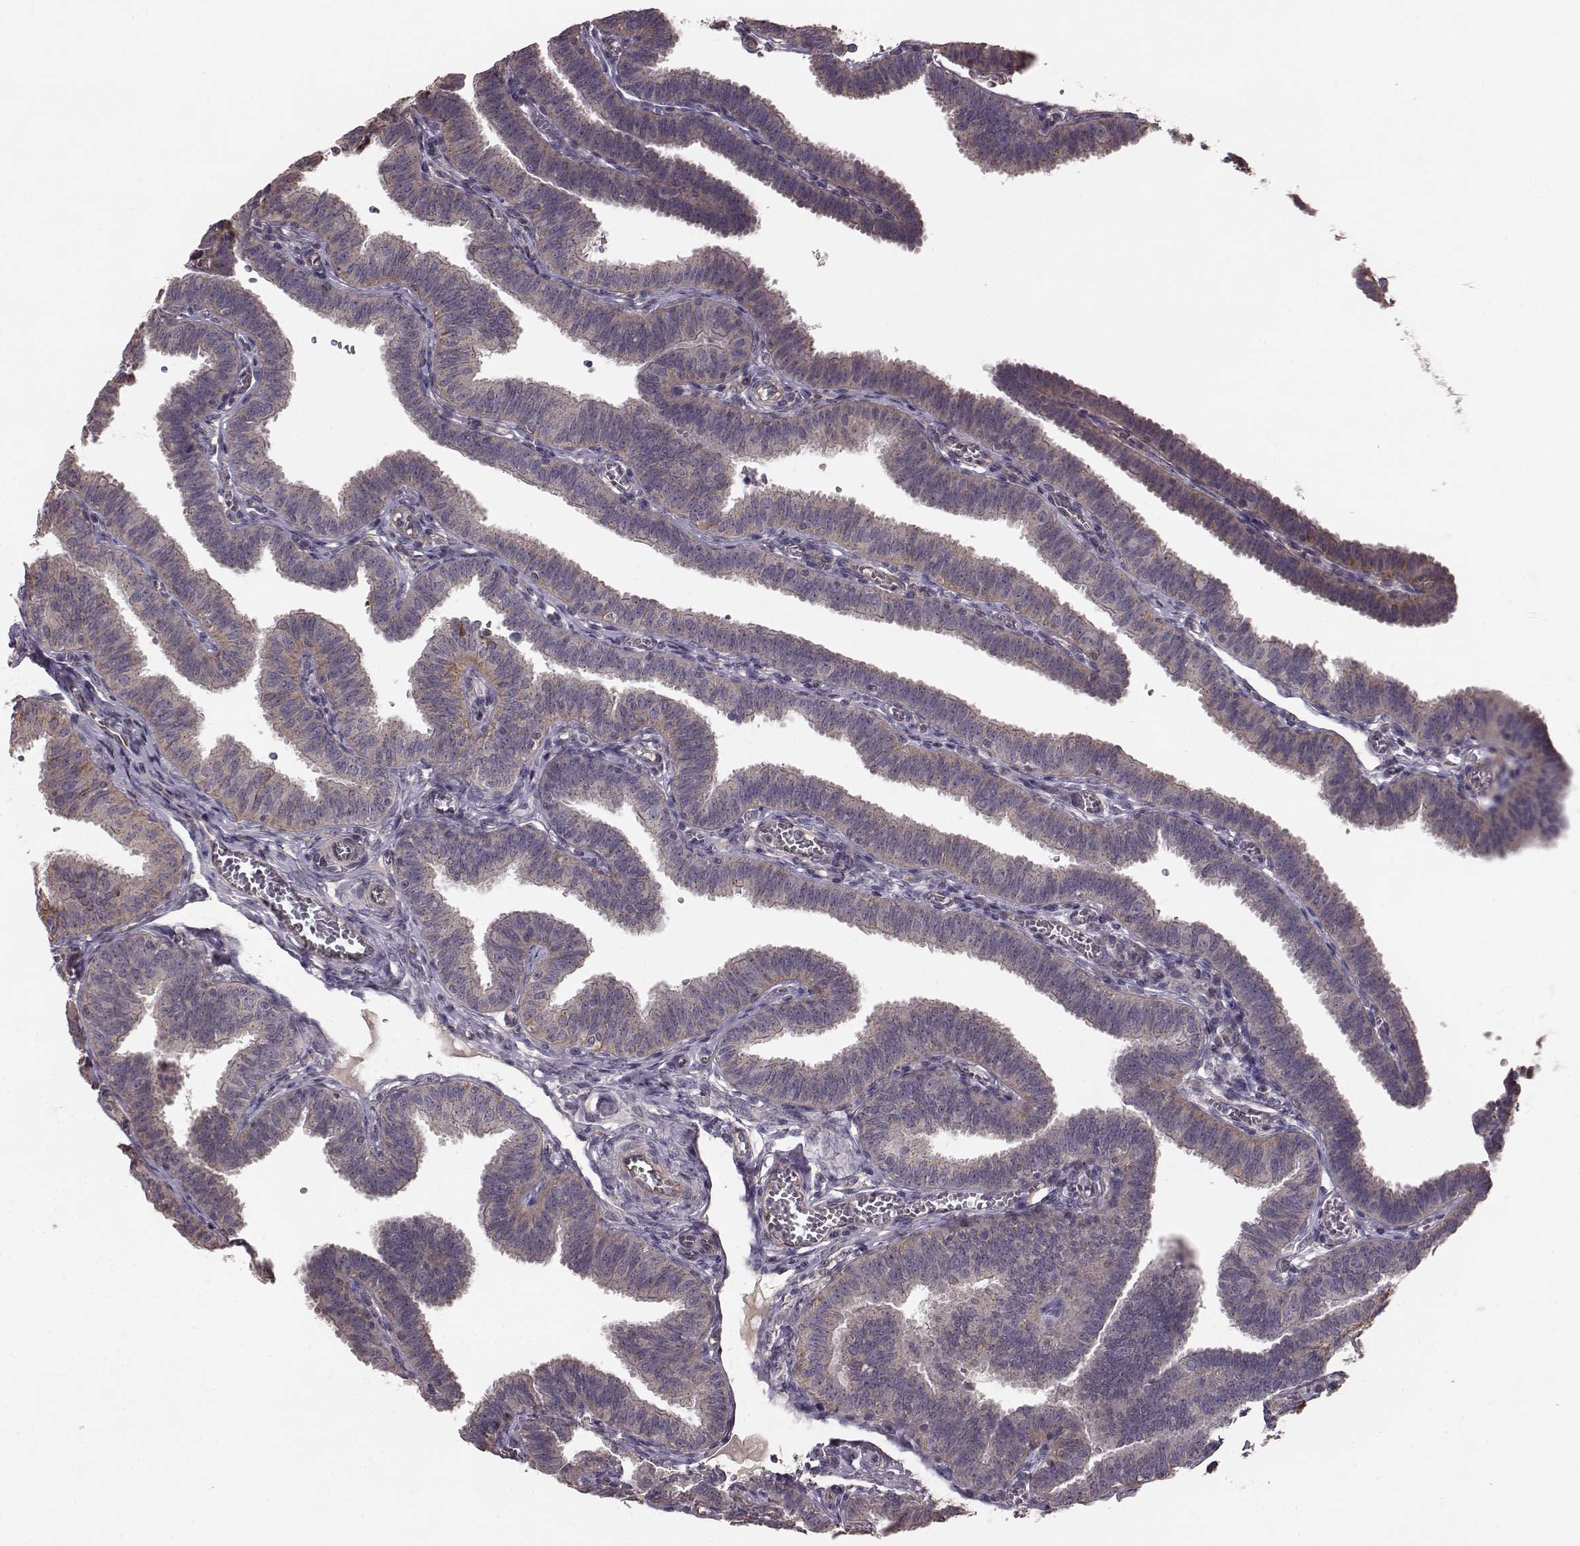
{"staining": {"intensity": "weak", "quantity": ">75%", "location": "cytoplasmic/membranous"}, "tissue": "fallopian tube", "cell_type": "Glandular cells", "image_type": "normal", "snomed": [{"axis": "morphology", "description": "Normal tissue, NOS"}, {"axis": "topography", "description": "Fallopian tube"}], "caption": "This histopathology image shows normal fallopian tube stained with immunohistochemistry (IHC) to label a protein in brown. The cytoplasmic/membranous of glandular cells show weak positivity for the protein. Nuclei are counter-stained blue.", "gene": "NTF3", "patient": {"sex": "female", "age": 25}}